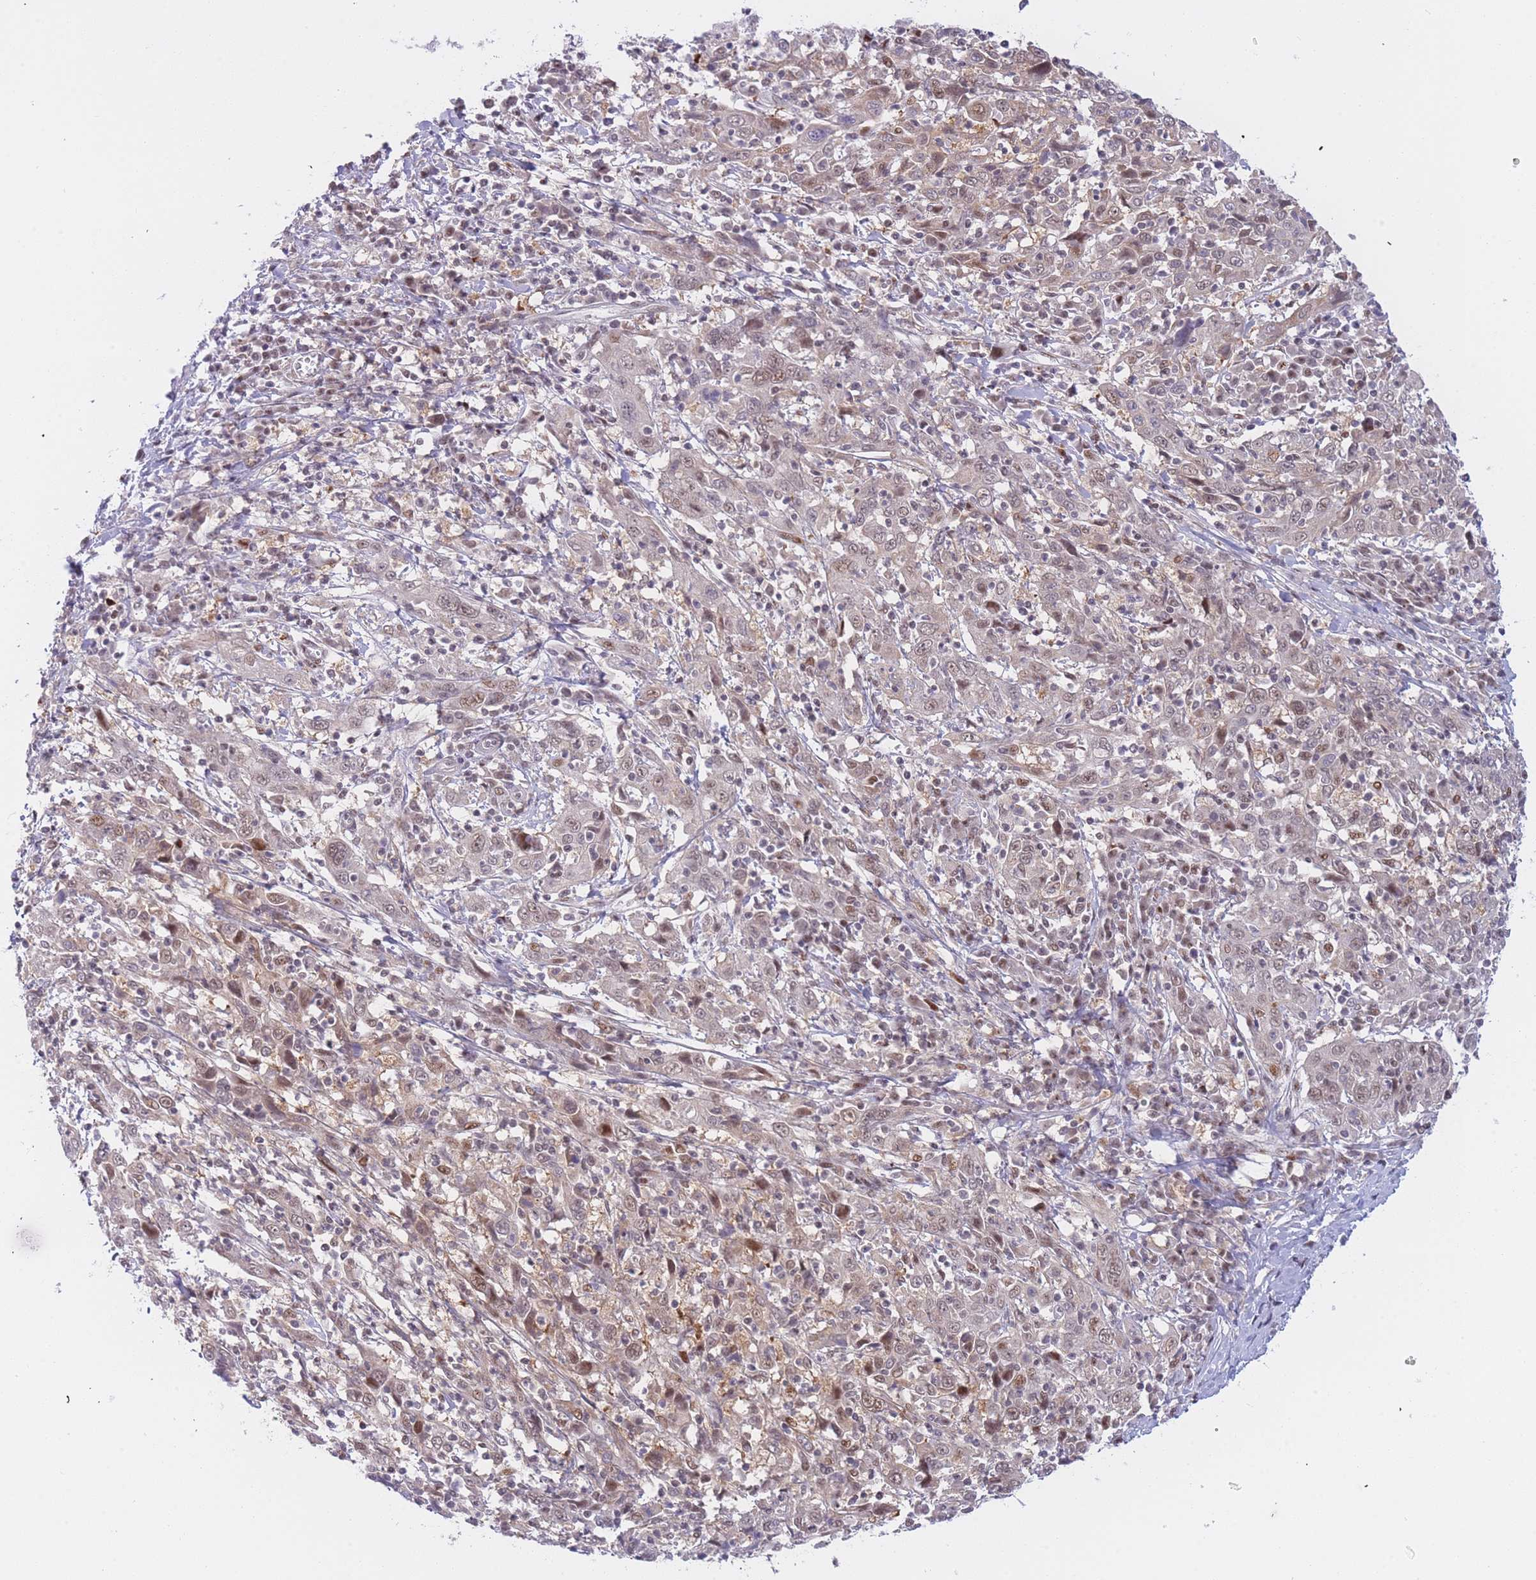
{"staining": {"intensity": "moderate", "quantity": ">75%", "location": "nuclear"}, "tissue": "cervical cancer", "cell_type": "Tumor cells", "image_type": "cancer", "snomed": [{"axis": "morphology", "description": "Squamous cell carcinoma, NOS"}, {"axis": "topography", "description": "Cervix"}], "caption": "IHC (DAB) staining of human squamous cell carcinoma (cervical) displays moderate nuclear protein staining in approximately >75% of tumor cells.", "gene": "DEAF1", "patient": {"sex": "female", "age": 46}}